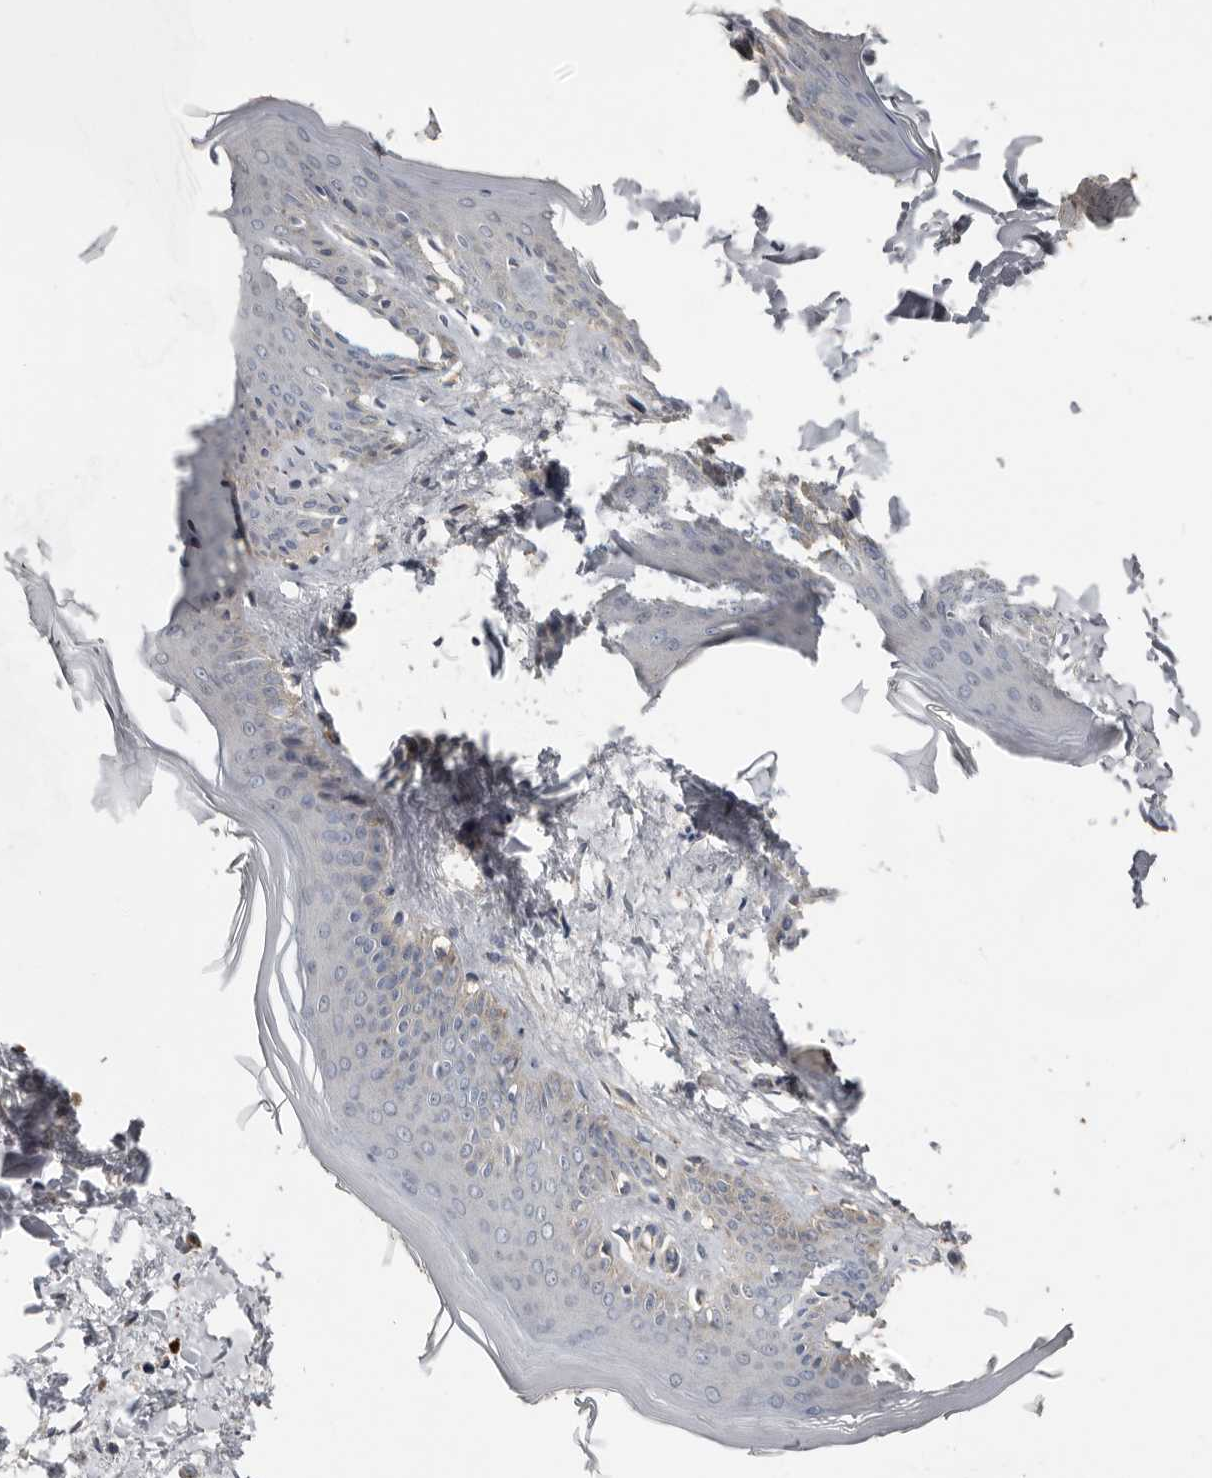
{"staining": {"intensity": "negative", "quantity": "none", "location": "none"}, "tissue": "skin", "cell_type": "Fibroblasts", "image_type": "normal", "snomed": [{"axis": "morphology", "description": "Normal tissue, NOS"}, {"axis": "topography", "description": "Skin"}], "caption": "The immunohistochemistry micrograph has no significant positivity in fibroblasts of skin. Brightfield microscopy of immunohistochemistry stained with DAB (3,3'-diaminobenzidine) (brown) and hematoxylin (blue), captured at high magnification.", "gene": "KIF26B", "patient": {"sex": "female", "age": 27}}